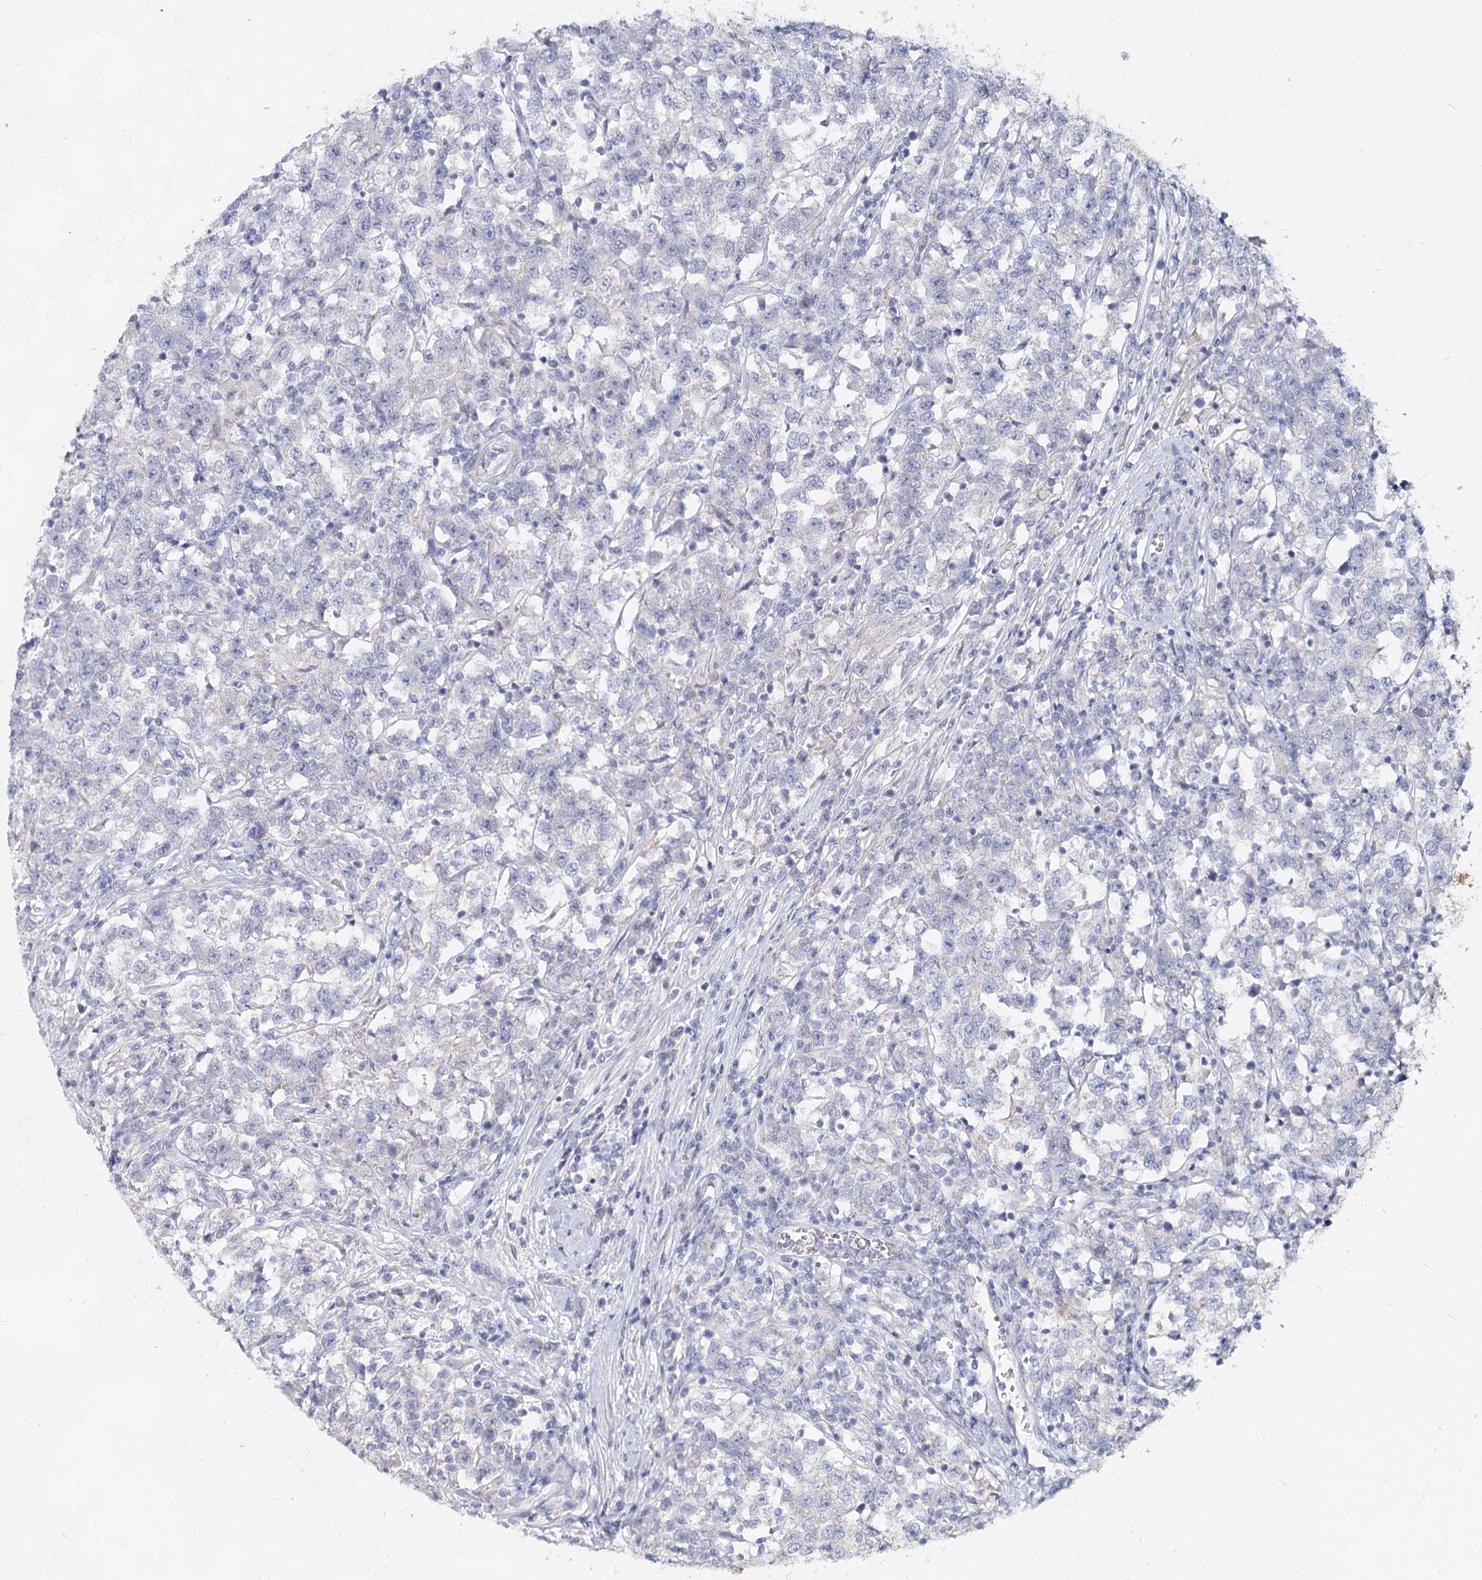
{"staining": {"intensity": "negative", "quantity": "none", "location": "none"}, "tissue": "testis cancer", "cell_type": "Tumor cells", "image_type": "cancer", "snomed": [{"axis": "morphology", "description": "Normal tissue, NOS"}, {"axis": "morphology", "description": "Seminoma, NOS"}, {"axis": "topography", "description": "Testis"}], "caption": "Tumor cells are negative for protein expression in human testis seminoma.", "gene": "CCDC73", "patient": {"sex": "male", "age": 43}}